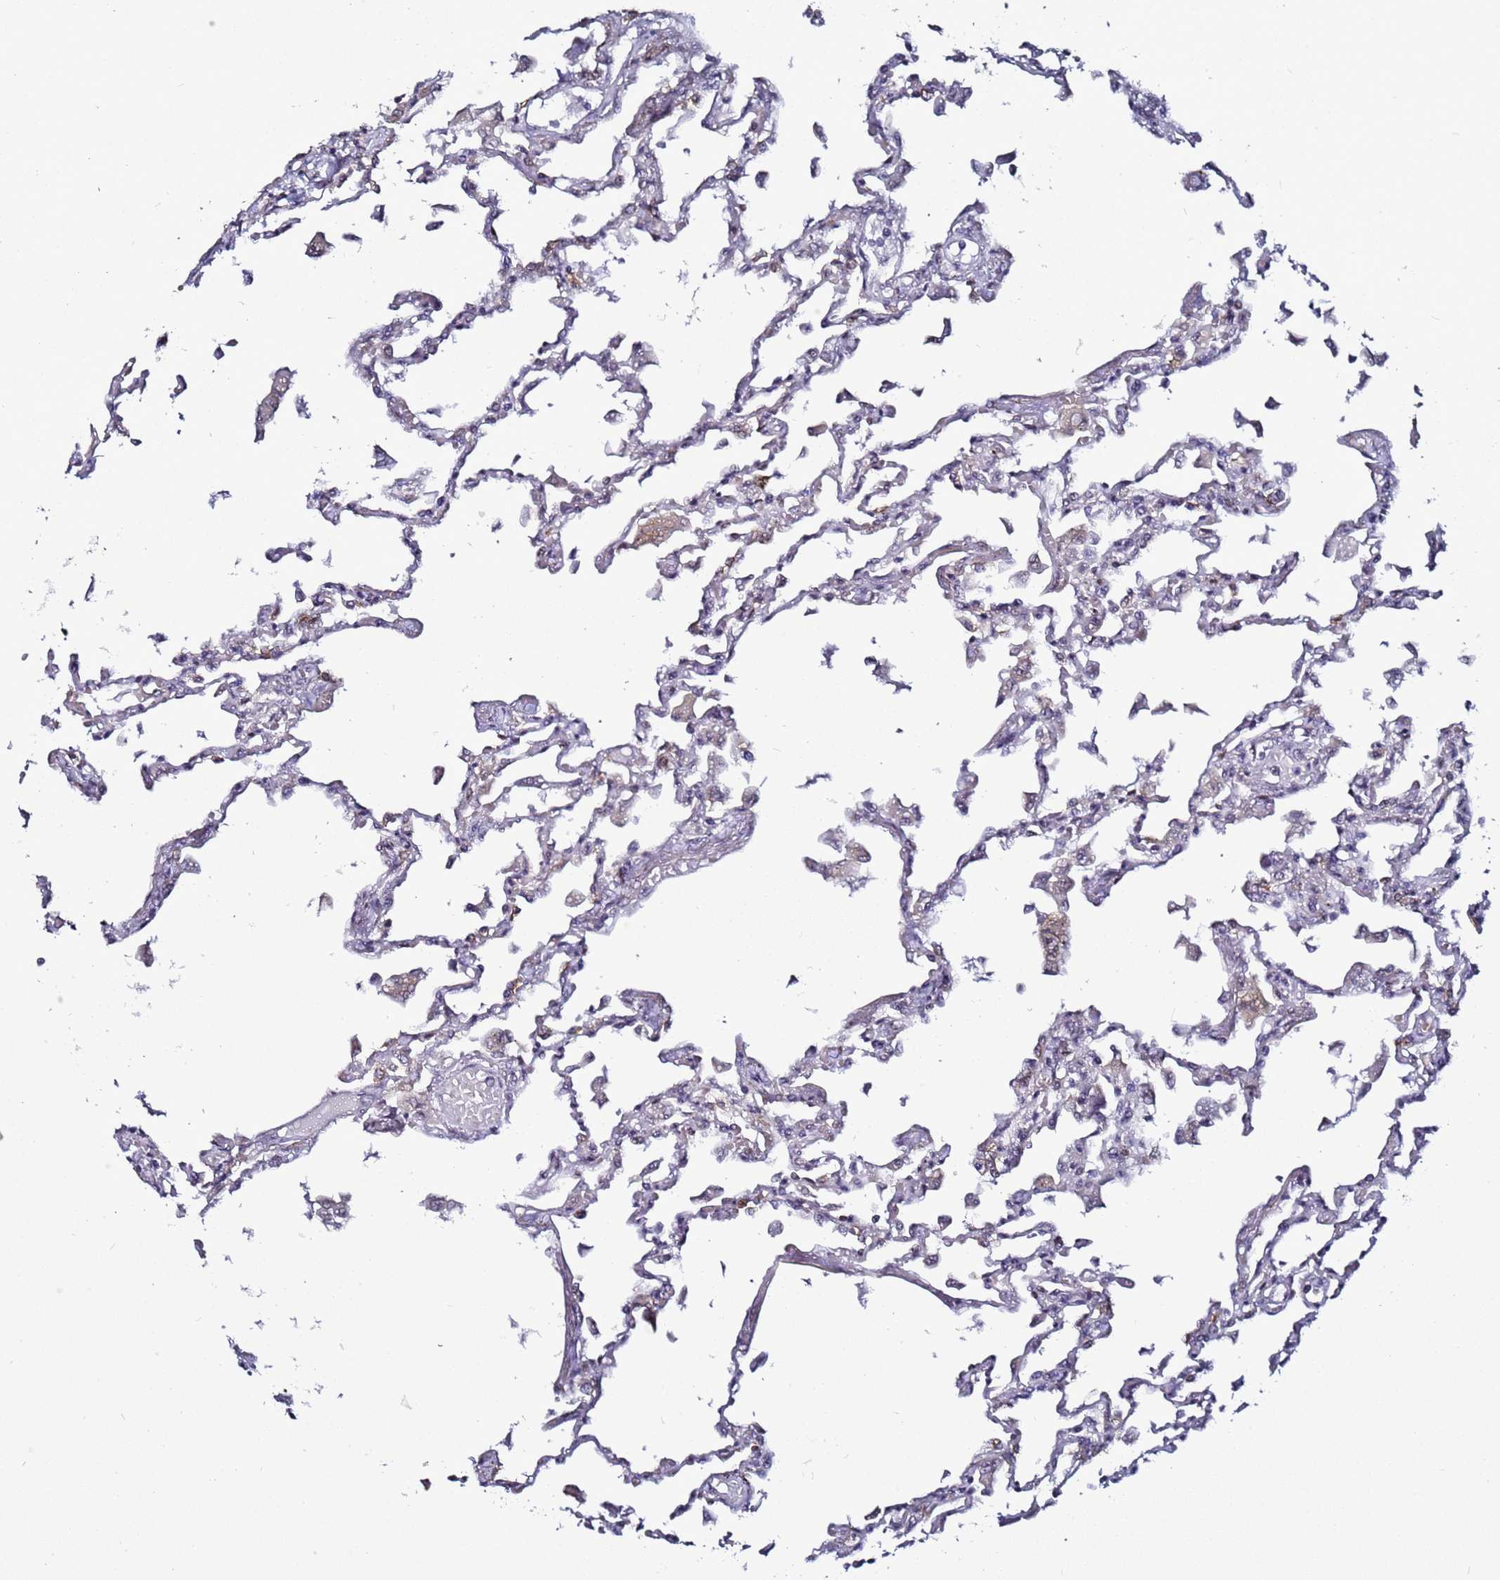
{"staining": {"intensity": "negative", "quantity": "none", "location": "none"}, "tissue": "lung", "cell_type": "Alveolar cells", "image_type": "normal", "snomed": [{"axis": "morphology", "description": "Normal tissue, NOS"}, {"axis": "topography", "description": "Bronchus"}, {"axis": "topography", "description": "Lung"}], "caption": "Immunohistochemistry (IHC) micrograph of normal lung: lung stained with DAB (3,3'-diaminobenzidine) demonstrates no significant protein positivity in alveolar cells. The staining was performed using DAB to visualize the protein expression in brown, while the nuclei were stained in blue with hematoxylin (Magnification: 20x).", "gene": "PSMA7", "patient": {"sex": "female", "age": 49}}